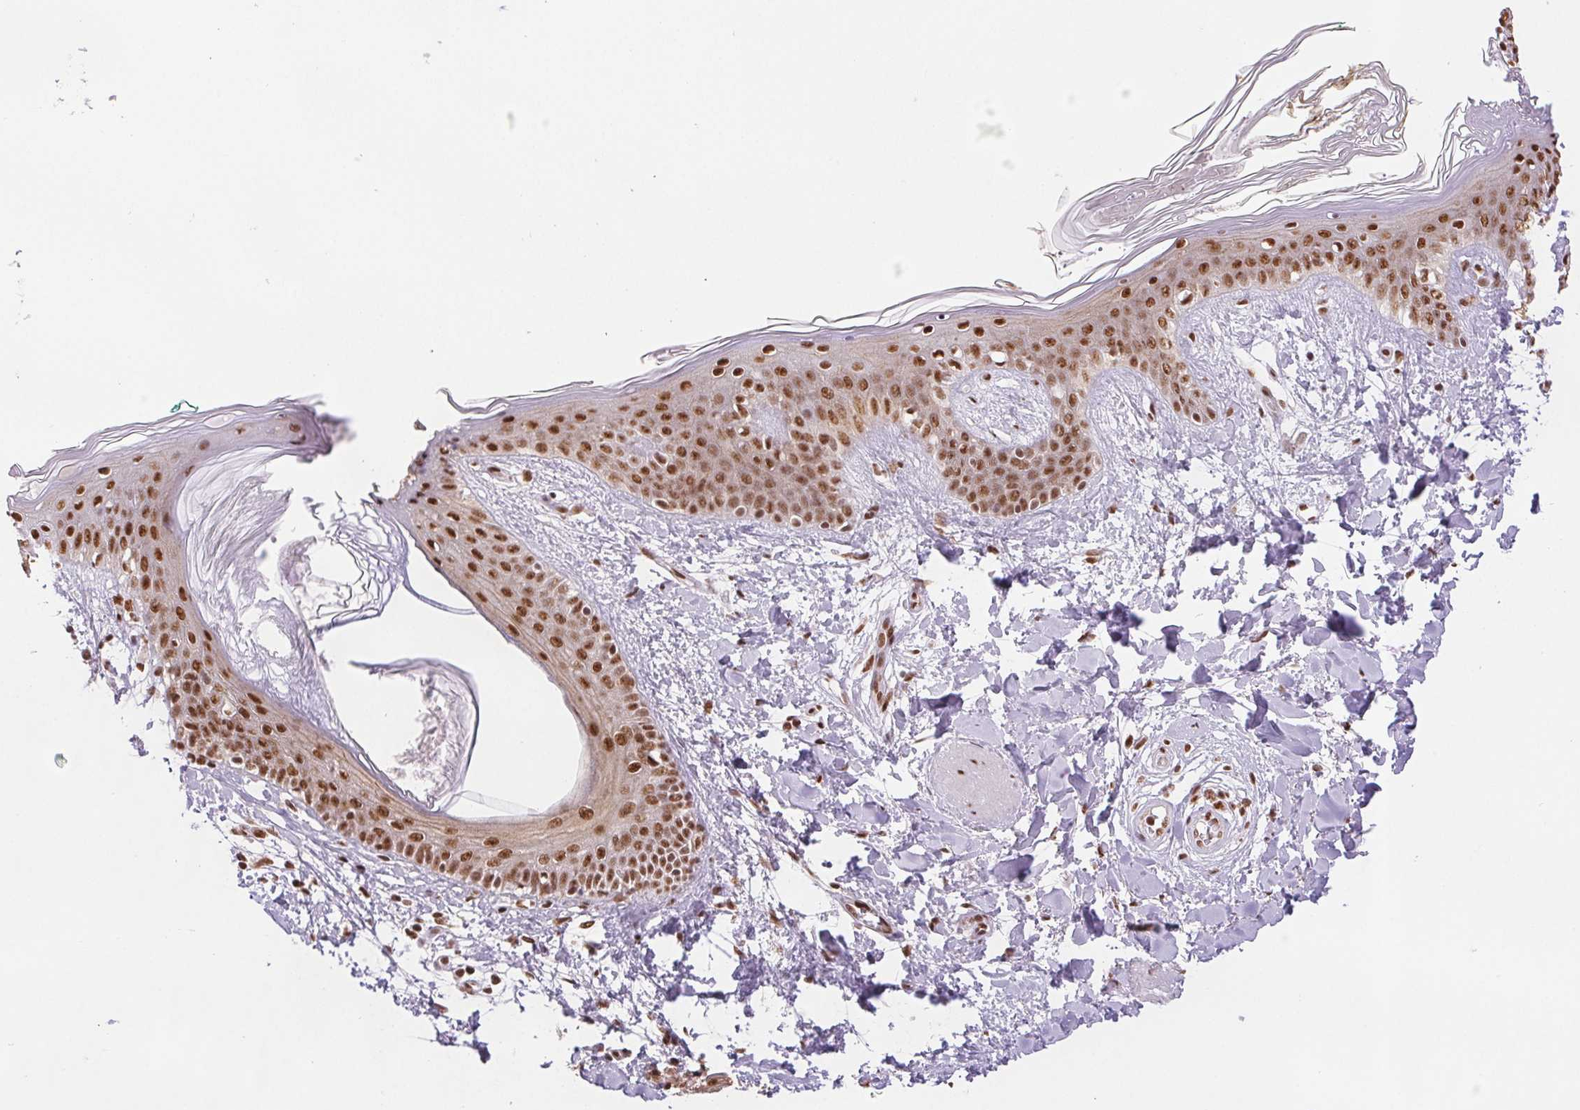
{"staining": {"intensity": "negative", "quantity": "none", "location": "none"}, "tissue": "skin", "cell_type": "Fibroblasts", "image_type": "normal", "snomed": [{"axis": "morphology", "description": "Normal tissue, NOS"}, {"axis": "topography", "description": "Skin"}], "caption": "High magnification brightfield microscopy of benign skin stained with DAB (brown) and counterstained with hematoxylin (blue): fibroblasts show no significant staining.", "gene": "IK", "patient": {"sex": "female", "age": 34}}